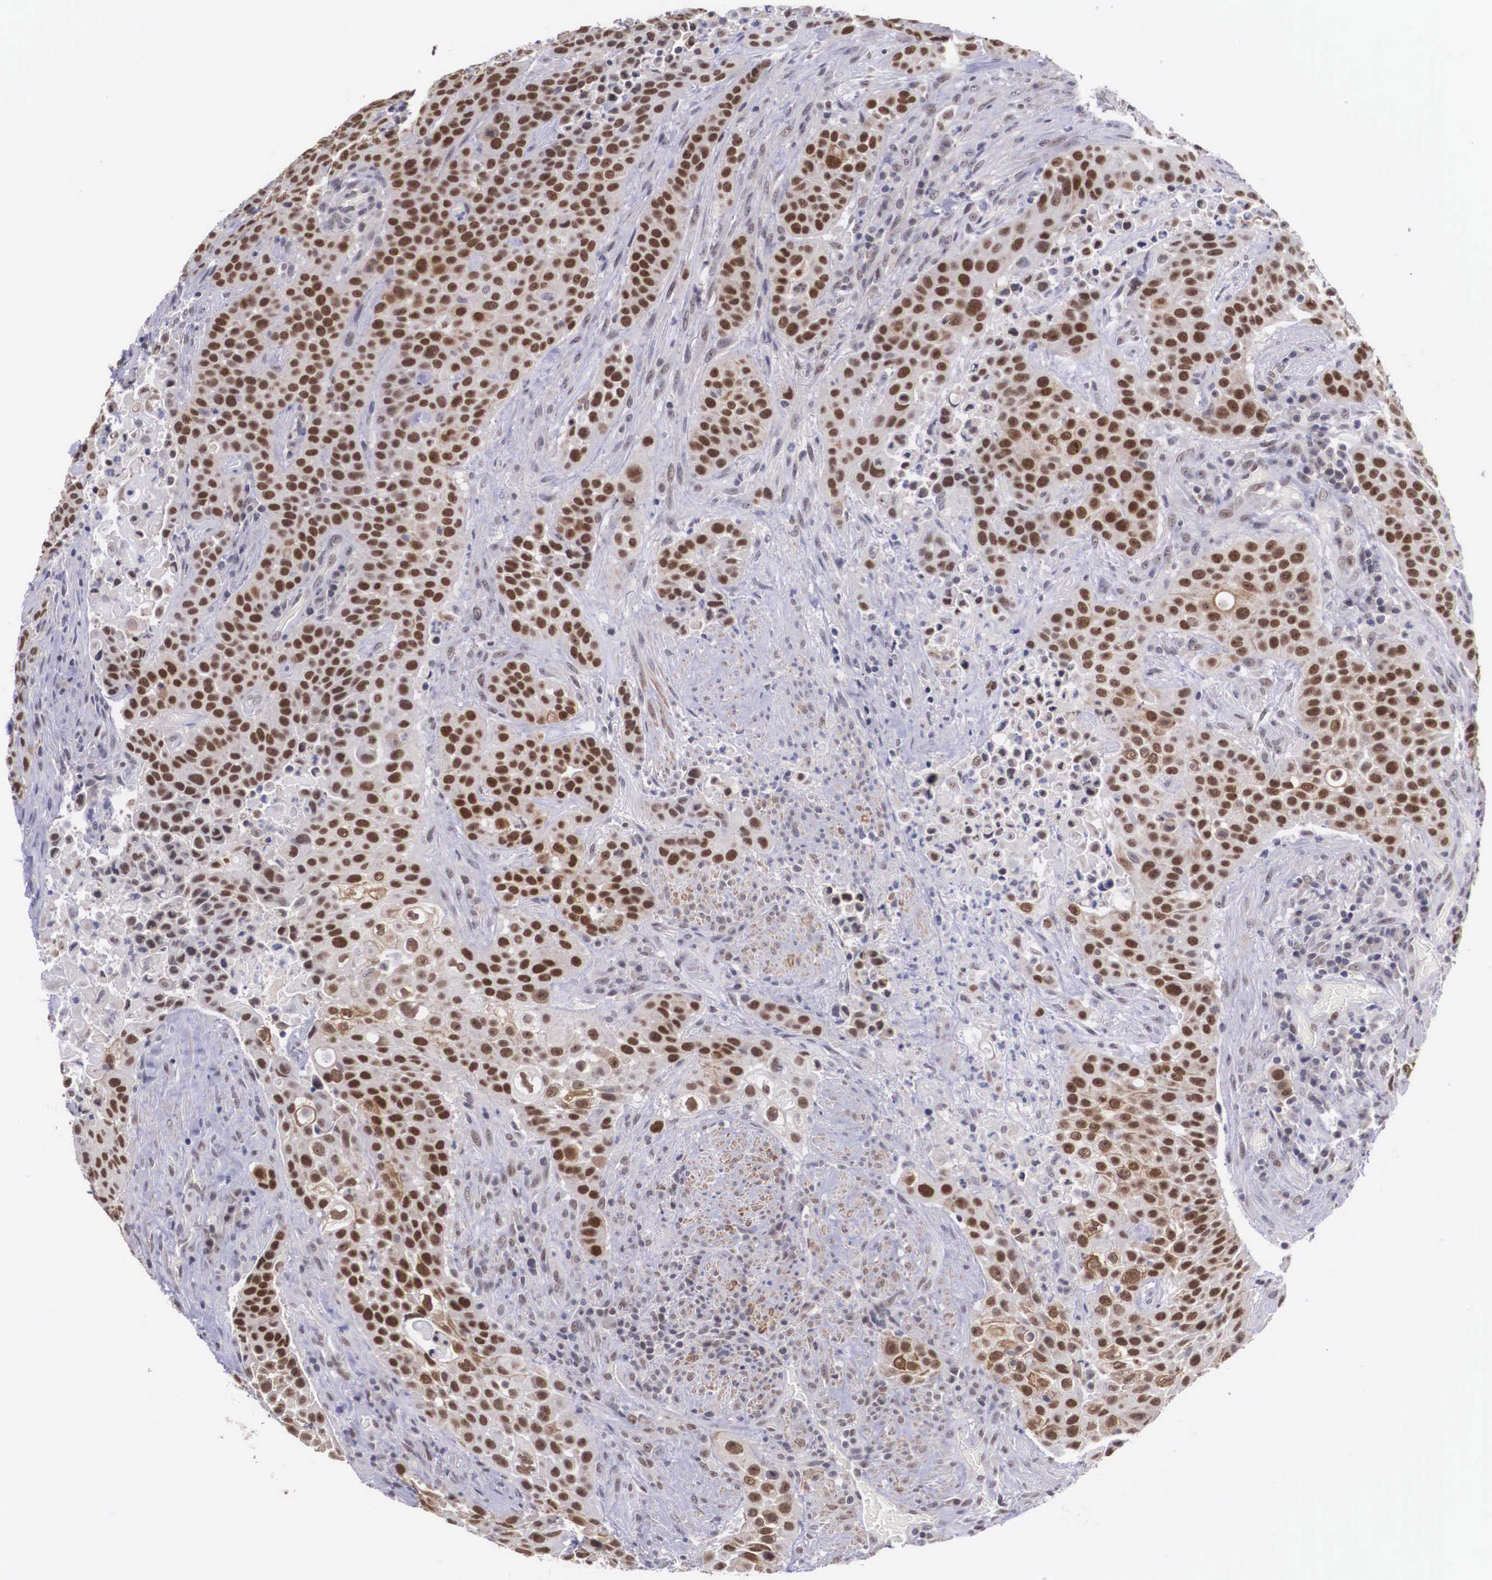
{"staining": {"intensity": "moderate", "quantity": ">75%", "location": "nuclear"}, "tissue": "urothelial cancer", "cell_type": "Tumor cells", "image_type": "cancer", "snomed": [{"axis": "morphology", "description": "Urothelial carcinoma, High grade"}, {"axis": "topography", "description": "Urinary bladder"}], "caption": "A photomicrograph of urothelial cancer stained for a protein demonstrates moderate nuclear brown staining in tumor cells.", "gene": "ZNF275", "patient": {"sex": "male", "age": 74}}